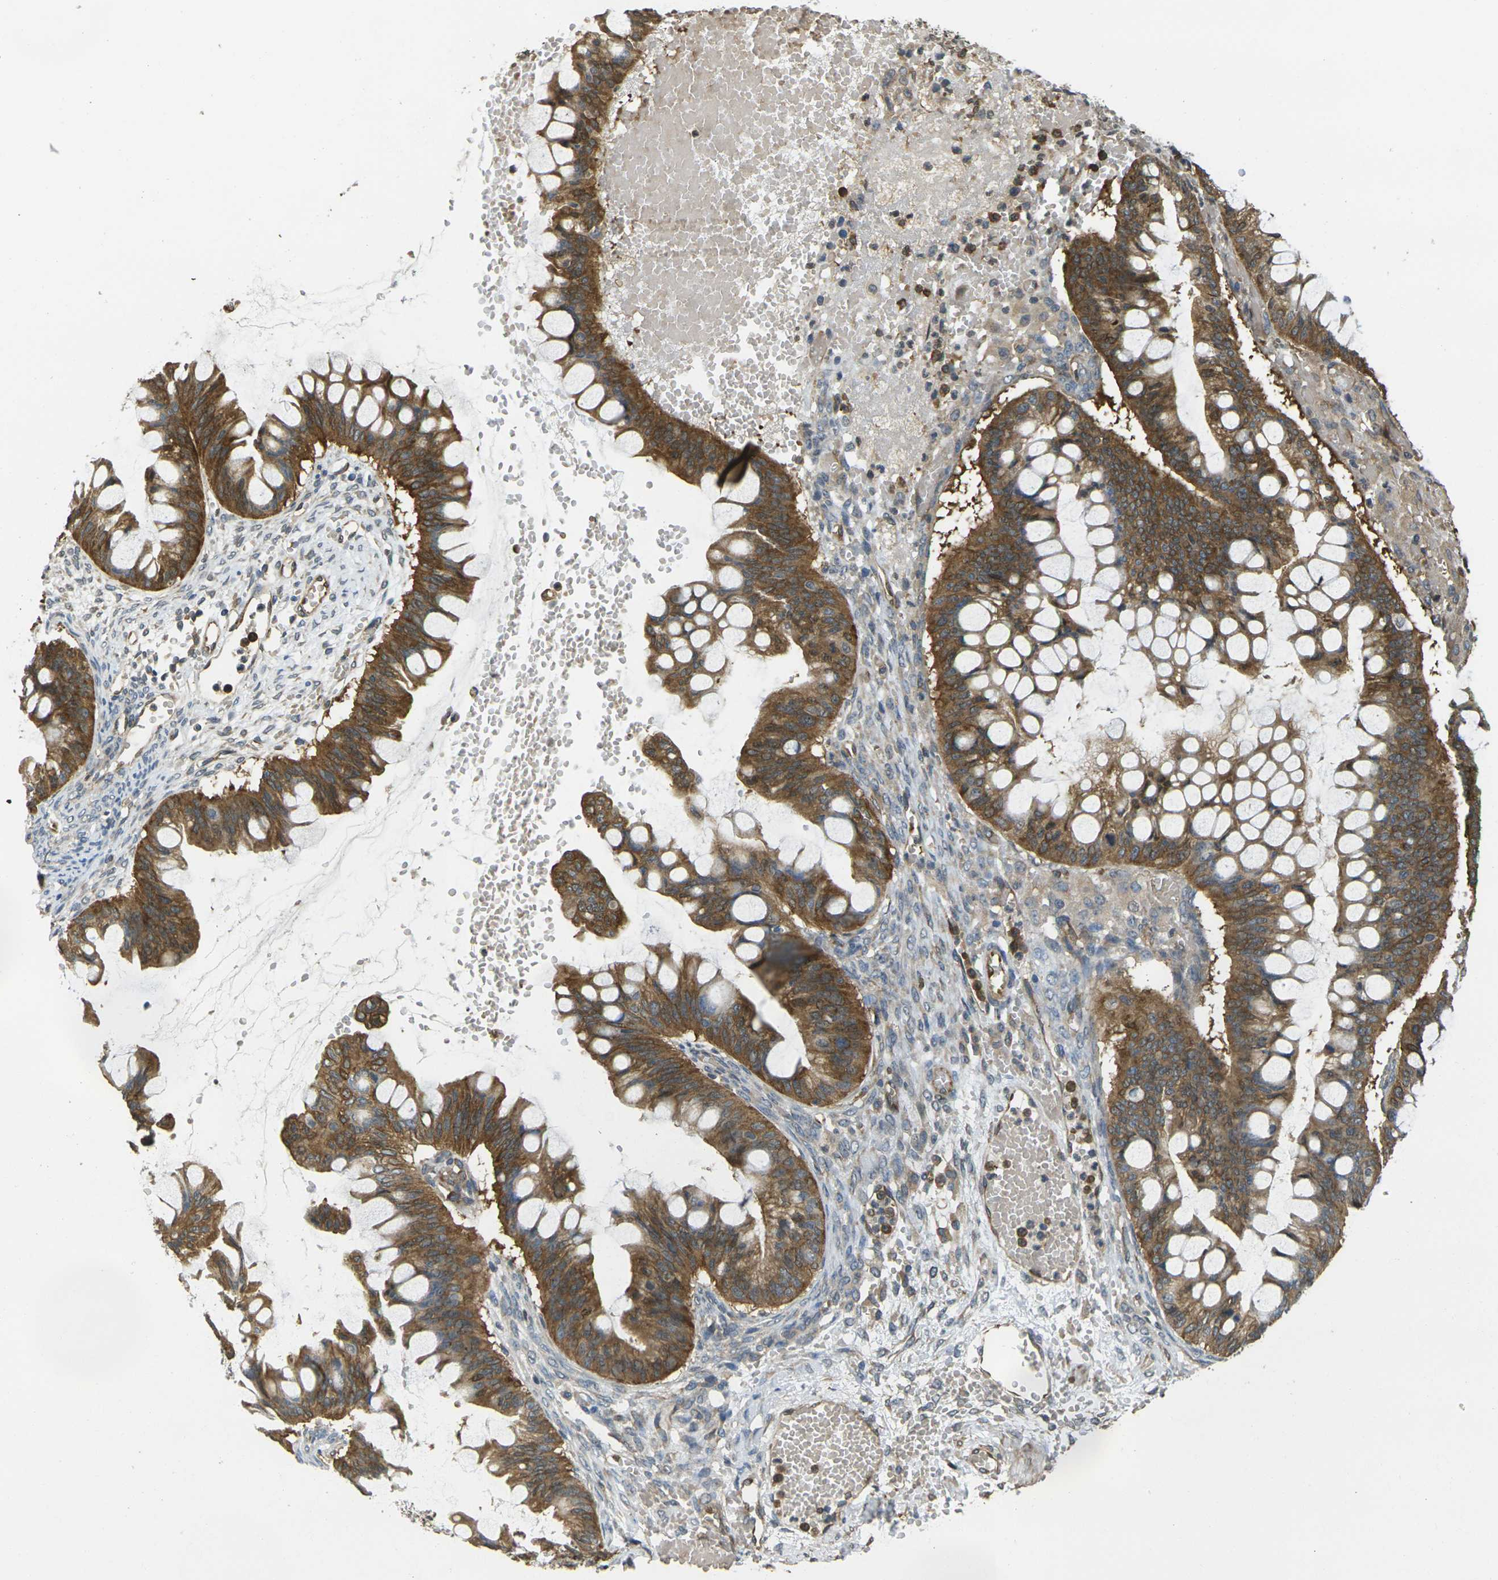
{"staining": {"intensity": "strong", "quantity": ">75%", "location": "cytoplasmic/membranous"}, "tissue": "ovarian cancer", "cell_type": "Tumor cells", "image_type": "cancer", "snomed": [{"axis": "morphology", "description": "Cystadenocarcinoma, mucinous, NOS"}, {"axis": "topography", "description": "Ovary"}], "caption": "Immunohistochemical staining of human ovarian cancer (mucinous cystadenocarcinoma) displays high levels of strong cytoplasmic/membranous expression in approximately >75% of tumor cells. The staining was performed using DAB, with brown indicating positive protein expression. Nuclei are stained blue with hematoxylin.", "gene": "CAST", "patient": {"sex": "female", "age": 73}}